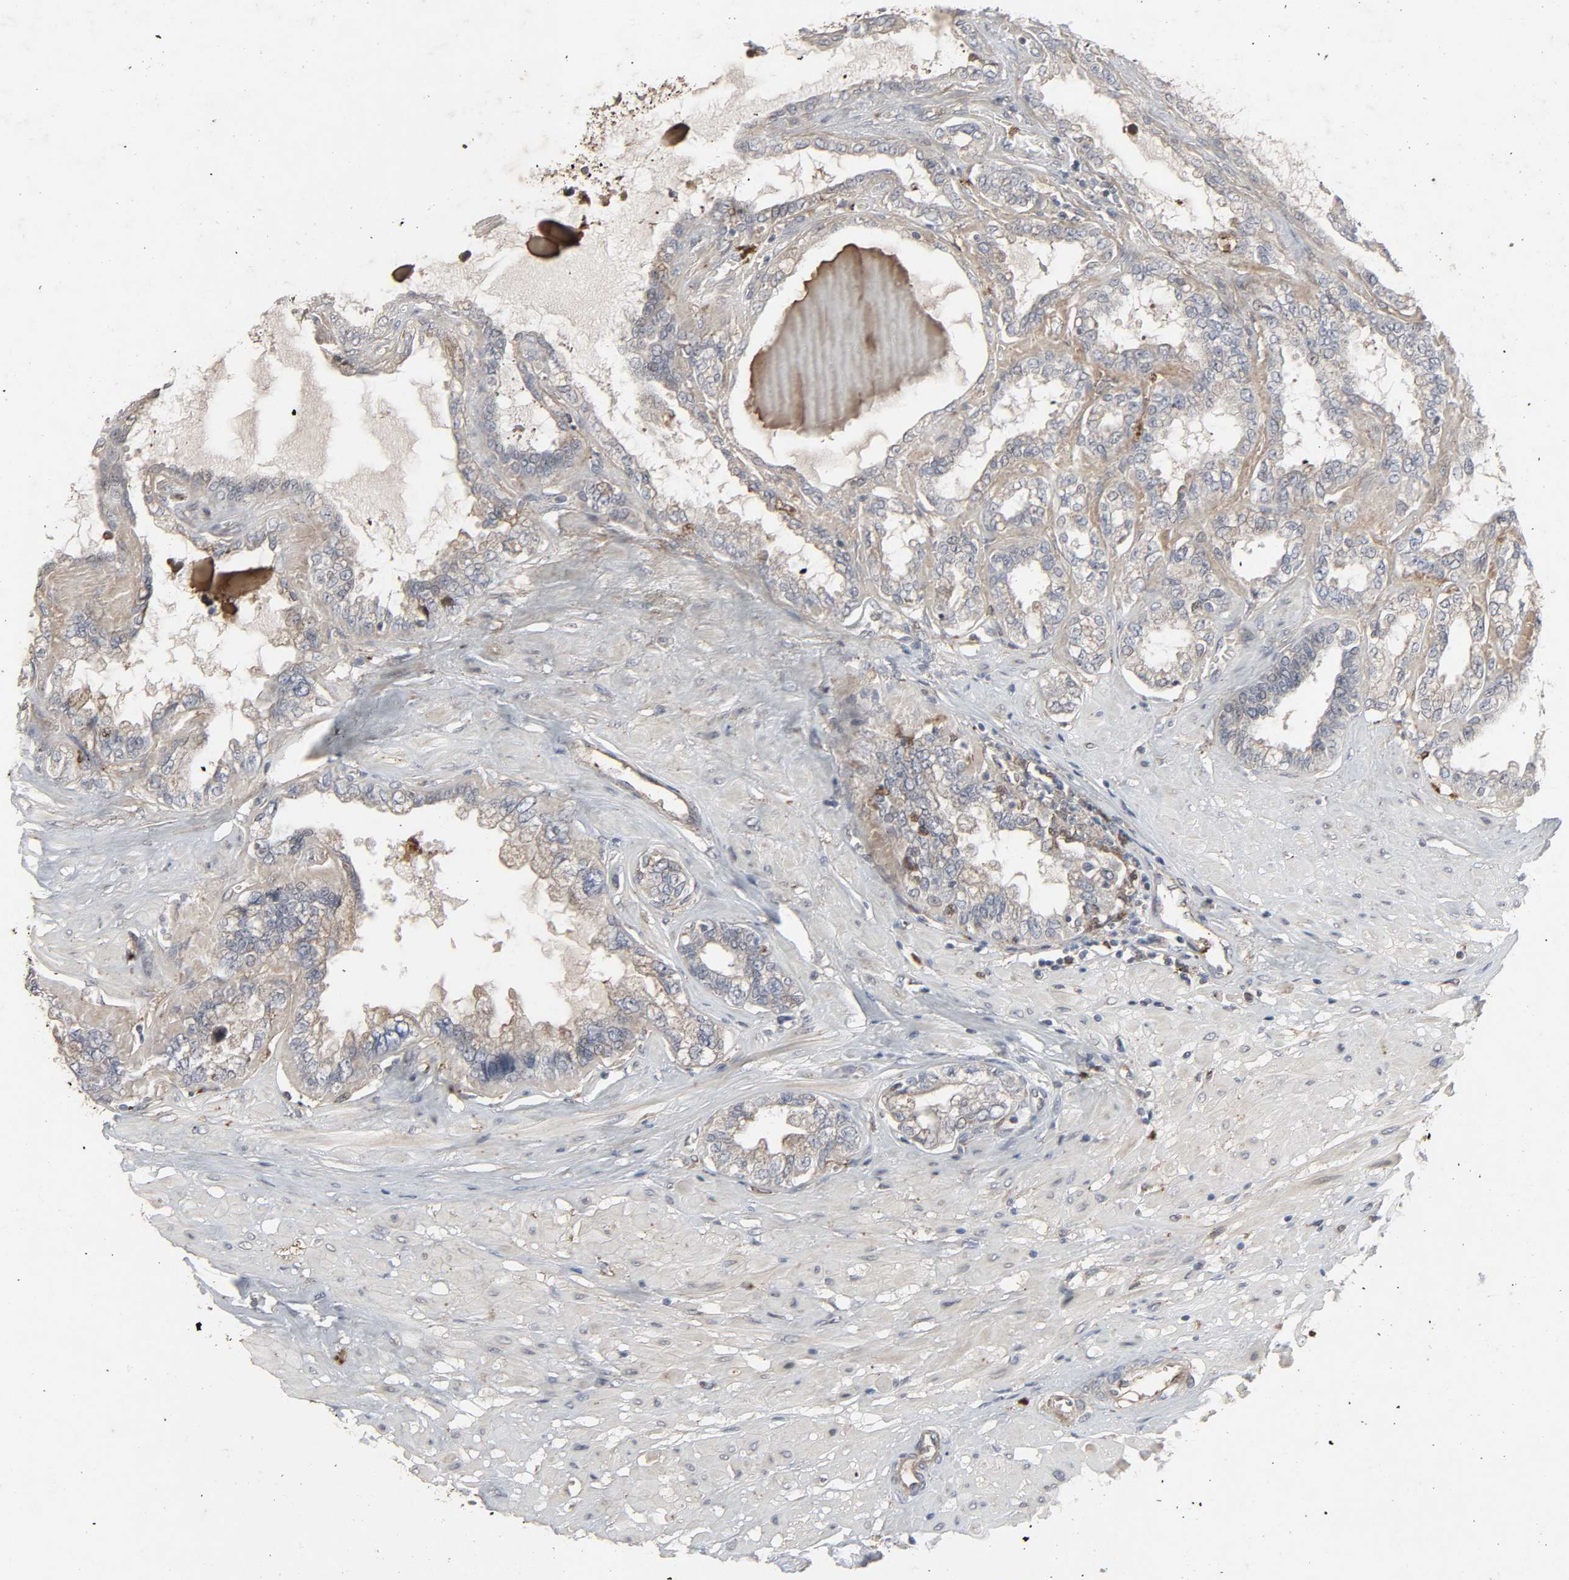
{"staining": {"intensity": "weak", "quantity": "25%-75%", "location": "cytoplasmic/membranous"}, "tissue": "seminal vesicle", "cell_type": "Glandular cells", "image_type": "normal", "snomed": [{"axis": "morphology", "description": "Normal tissue, NOS"}, {"axis": "morphology", "description": "Inflammation, NOS"}, {"axis": "topography", "description": "Urinary bladder"}, {"axis": "topography", "description": "Prostate"}, {"axis": "topography", "description": "Seminal veicle"}], "caption": "DAB (3,3'-diaminobenzidine) immunohistochemical staining of normal human seminal vesicle demonstrates weak cytoplasmic/membranous protein expression in approximately 25%-75% of glandular cells. The staining was performed using DAB, with brown indicating positive protein expression. Nuclei are stained blue with hematoxylin.", "gene": "ADCY4", "patient": {"sex": "male", "age": 82}}